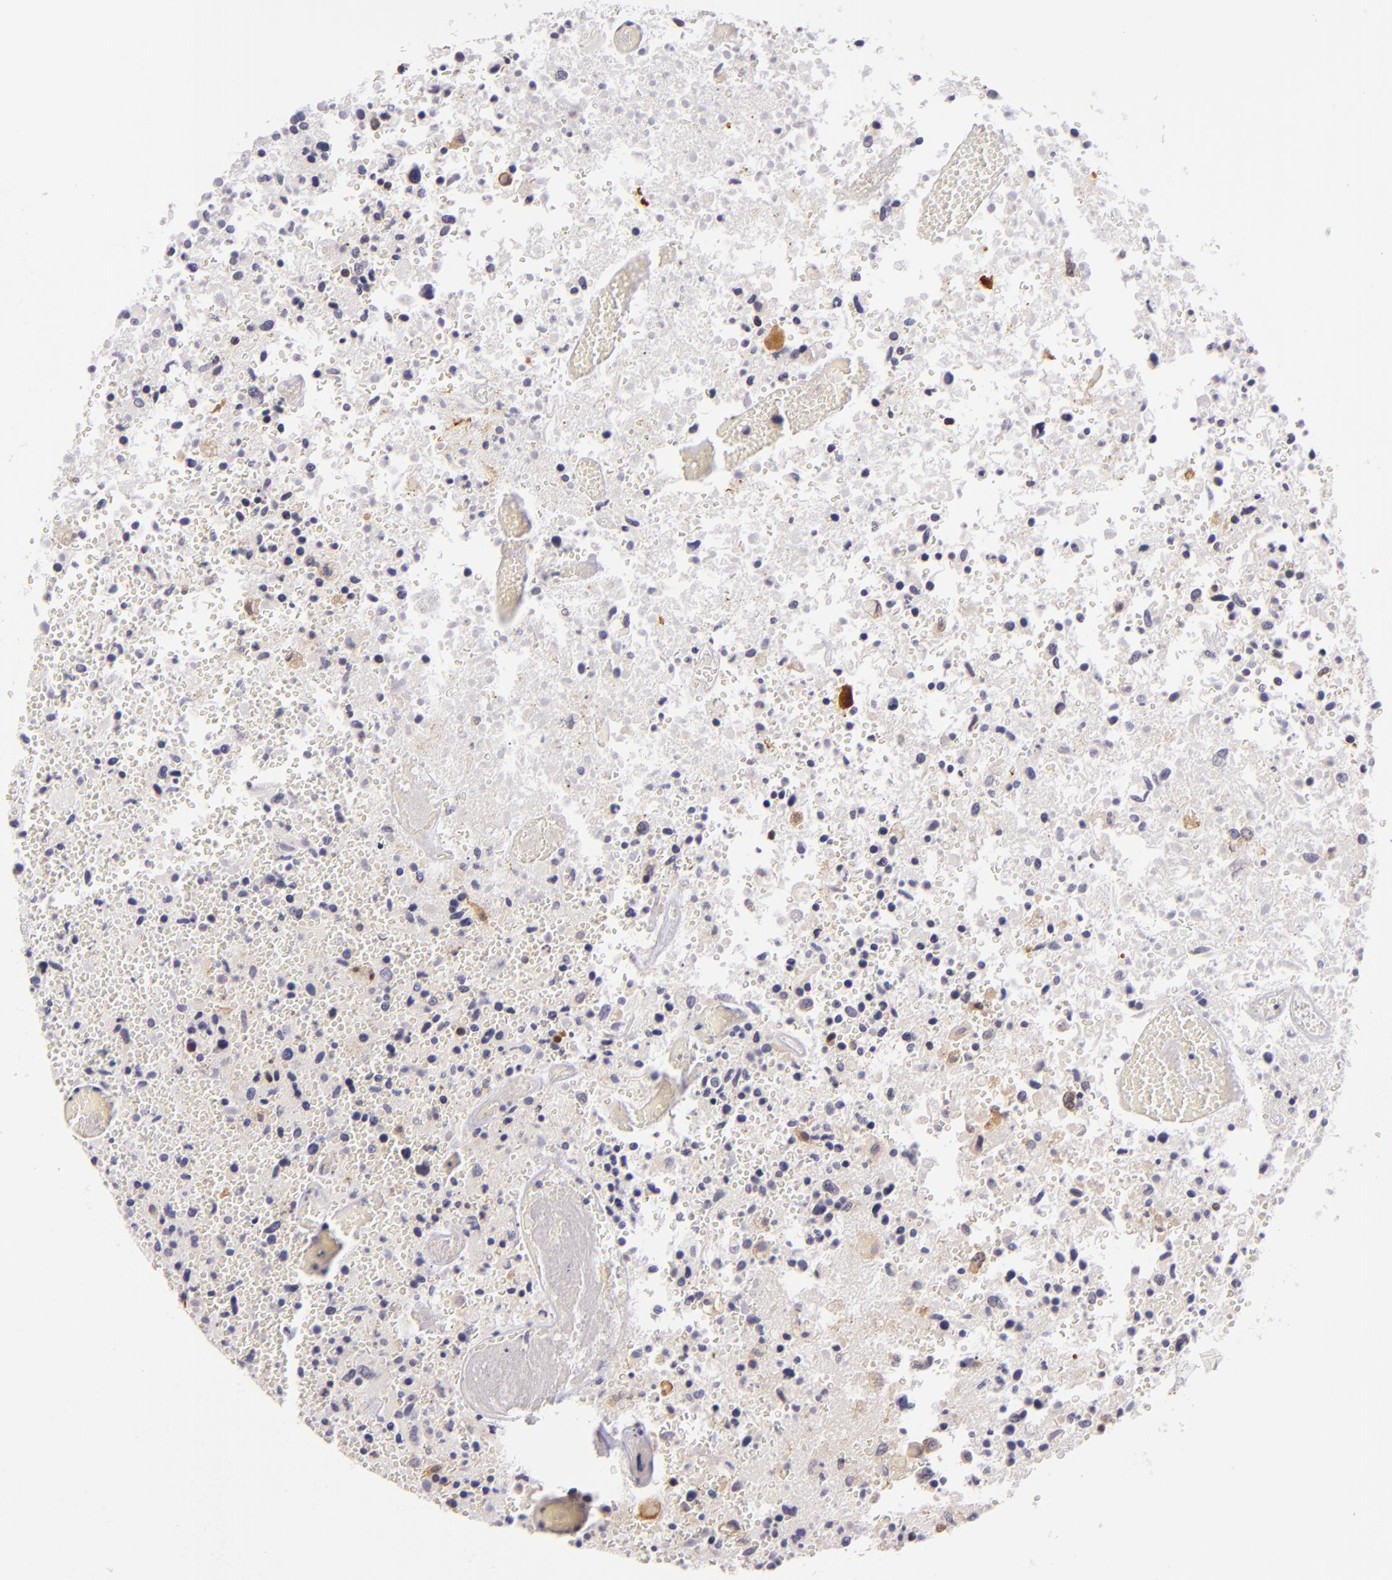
{"staining": {"intensity": "moderate", "quantity": "25%-75%", "location": "cytoplasmic/membranous"}, "tissue": "glioma", "cell_type": "Tumor cells", "image_type": "cancer", "snomed": [{"axis": "morphology", "description": "Glioma, malignant, High grade"}, {"axis": "topography", "description": "Brain"}], "caption": "Tumor cells show medium levels of moderate cytoplasmic/membranous positivity in about 25%-75% of cells in glioma.", "gene": "UPF3B", "patient": {"sex": "male", "age": 72}}